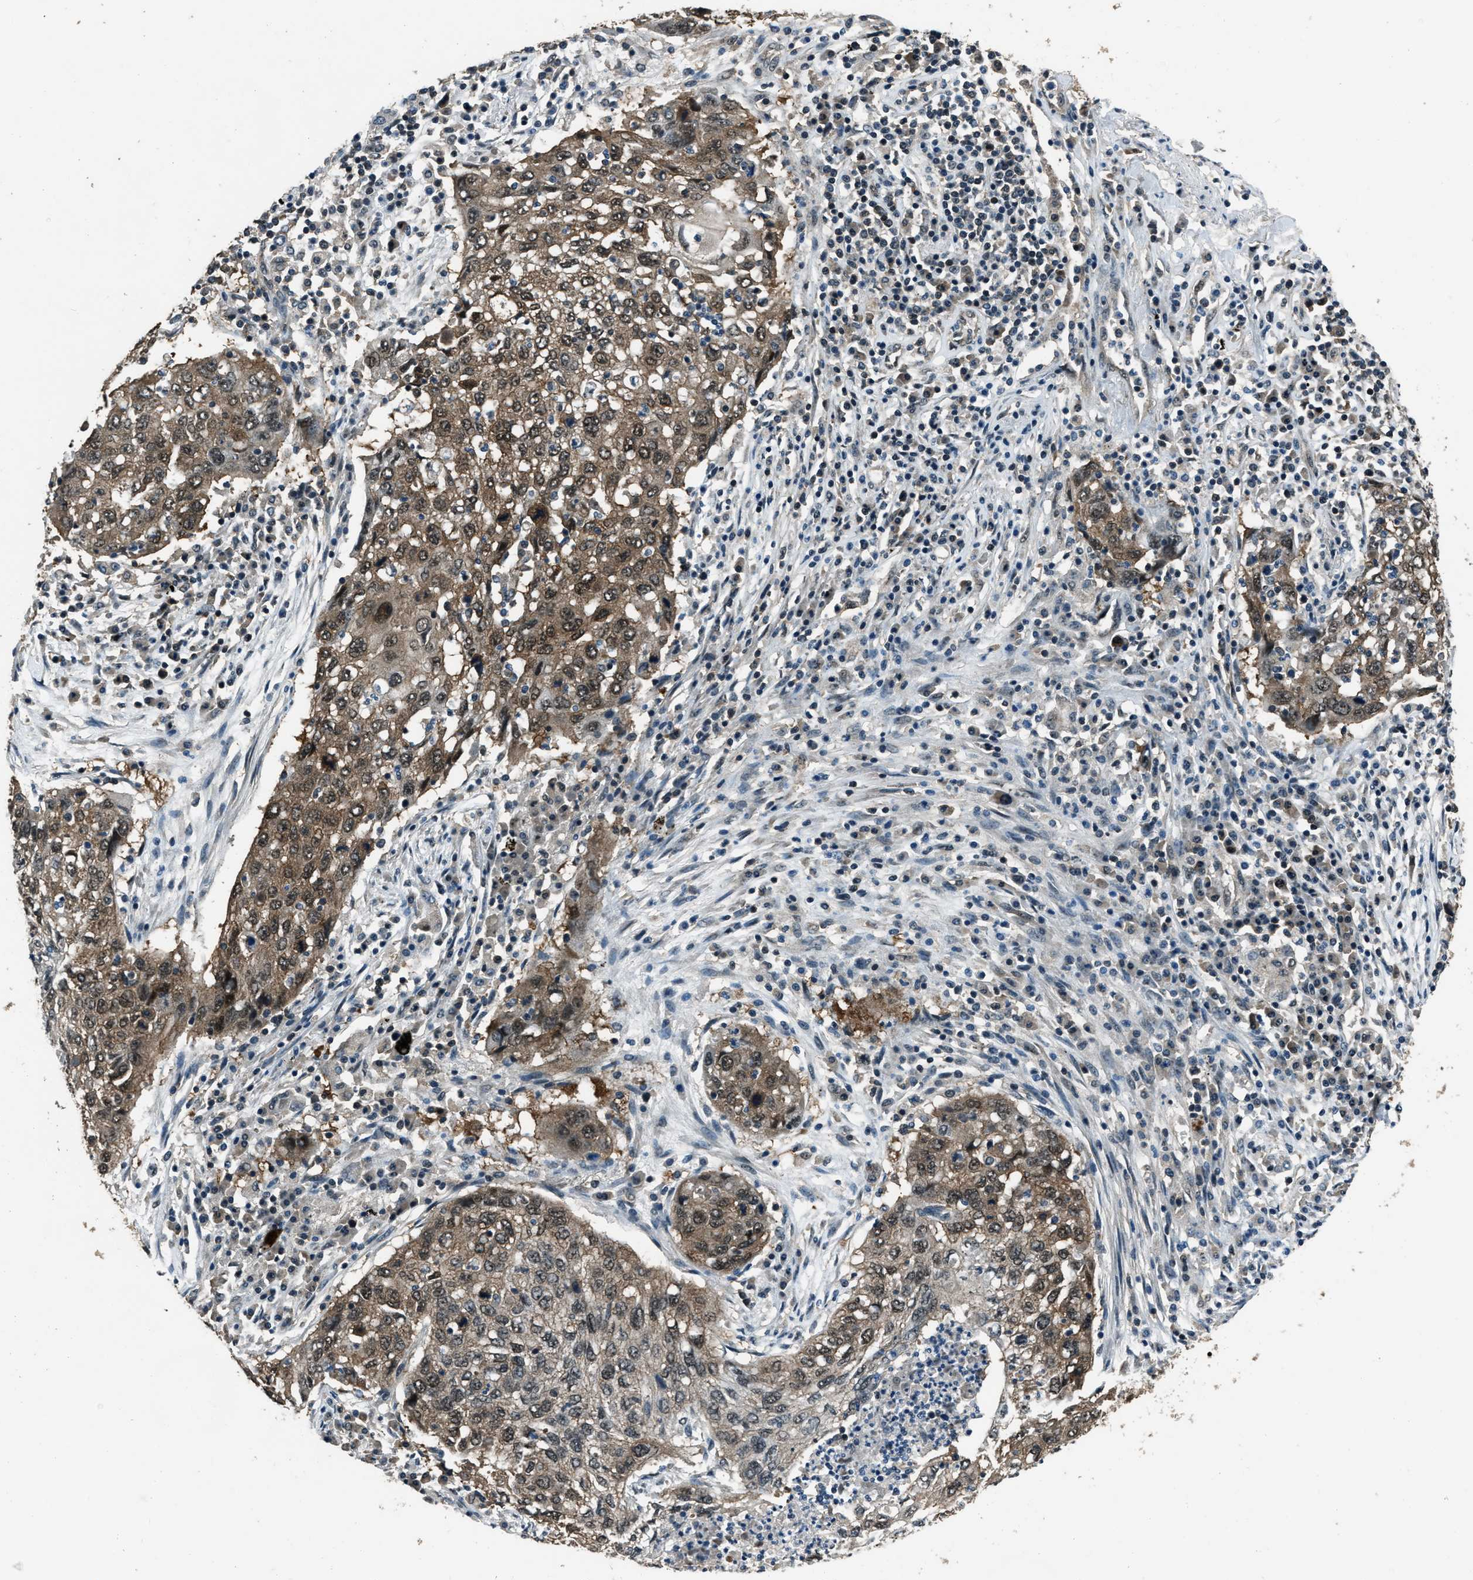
{"staining": {"intensity": "moderate", "quantity": ">75%", "location": "cytoplasmic/membranous,nuclear"}, "tissue": "lung cancer", "cell_type": "Tumor cells", "image_type": "cancer", "snomed": [{"axis": "morphology", "description": "Squamous cell carcinoma, NOS"}, {"axis": "topography", "description": "Lung"}], "caption": "High-power microscopy captured an immunohistochemistry (IHC) image of squamous cell carcinoma (lung), revealing moderate cytoplasmic/membranous and nuclear expression in about >75% of tumor cells.", "gene": "NUDCD3", "patient": {"sex": "female", "age": 63}}